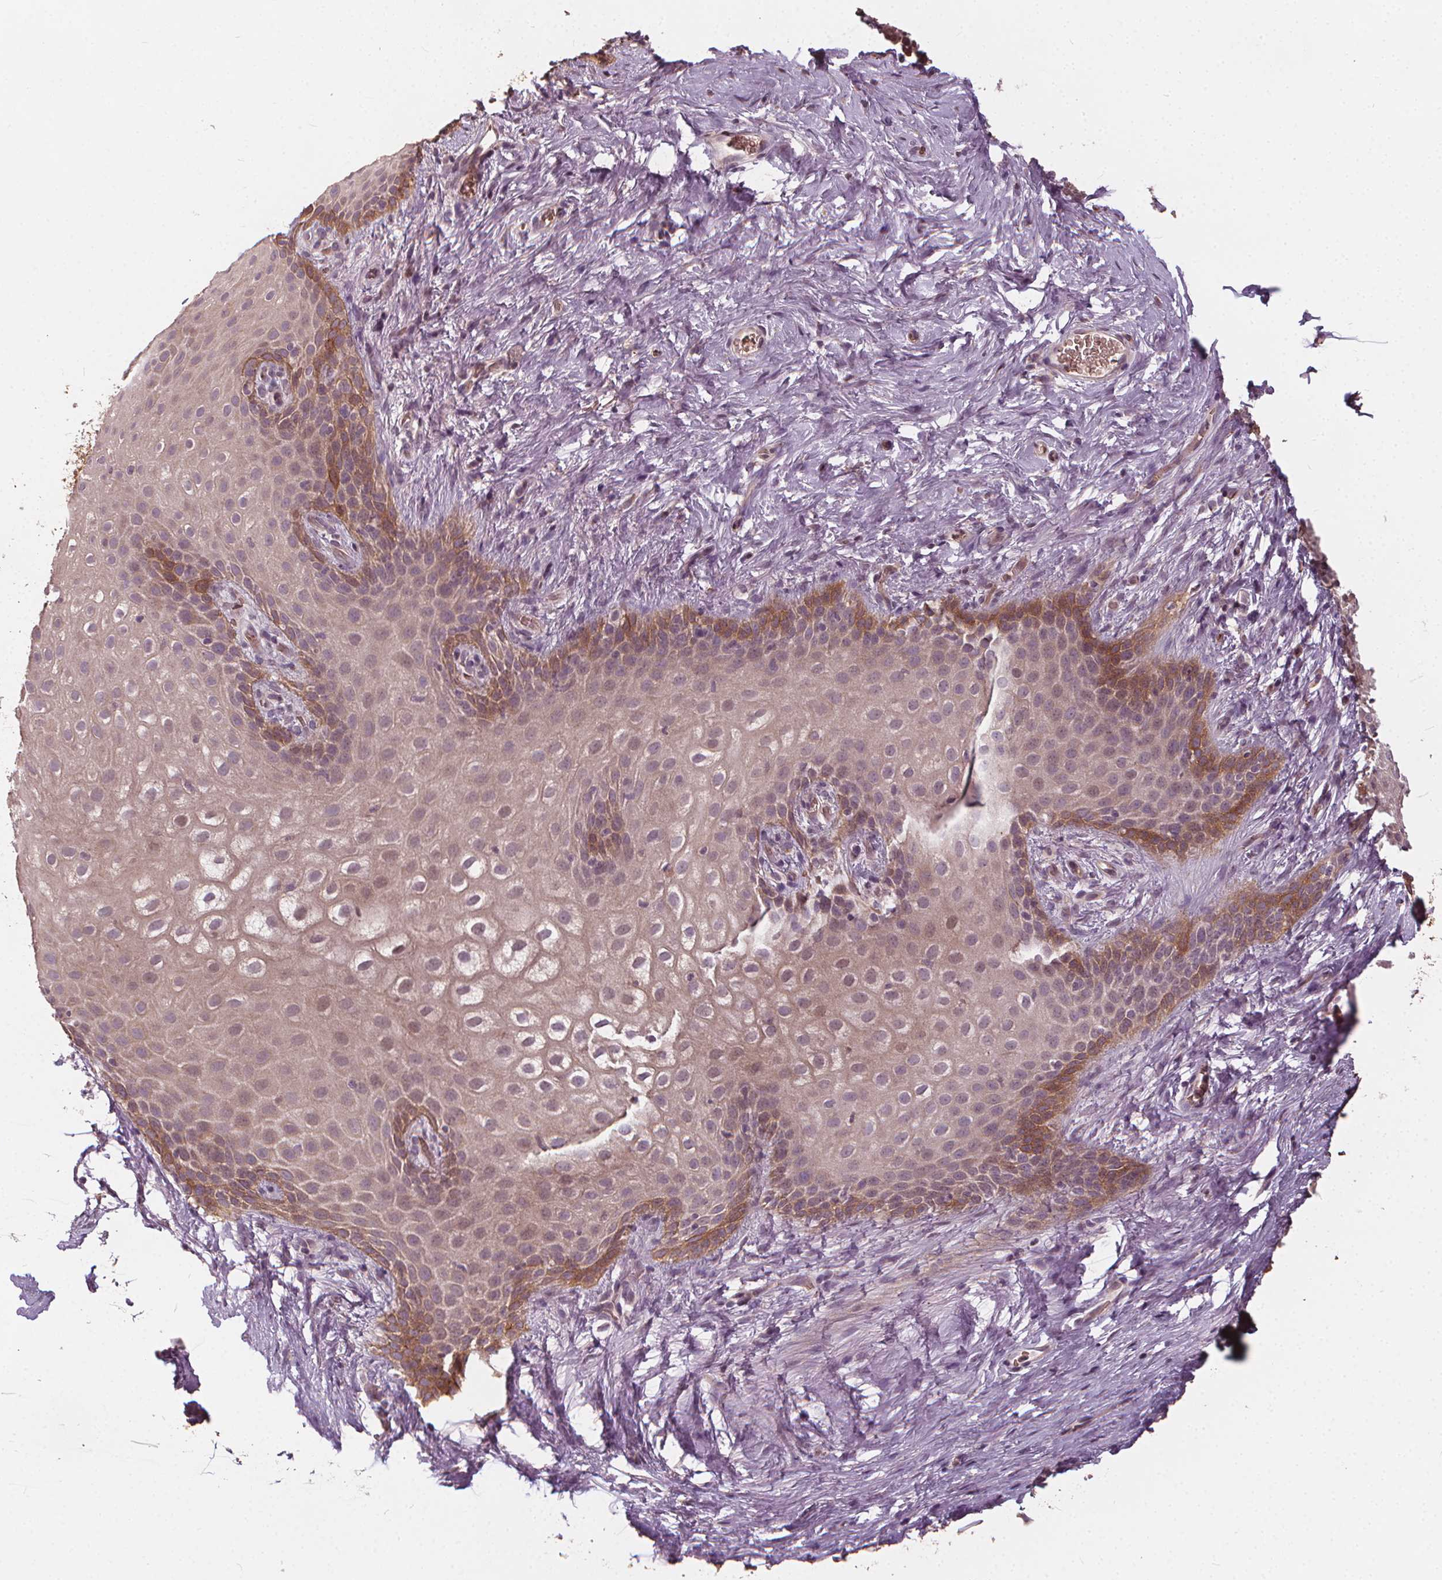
{"staining": {"intensity": "moderate", "quantity": "25%-75%", "location": "cytoplasmic/membranous"}, "tissue": "skin", "cell_type": "Epidermal cells", "image_type": "normal", "snomed": [{"axis": "morphology", "description": "Normal tissue, NOS"}, {"axis": "topography", "description": "Anal"}], "caption": "The micrograph reveals staining of unremarkable skin, revealing moderate cytoplasmic/membranous protein expression (brown color) within epidermal cells.", "gene": "IPO13", "patient": {"sex": "female", "age": 46}}